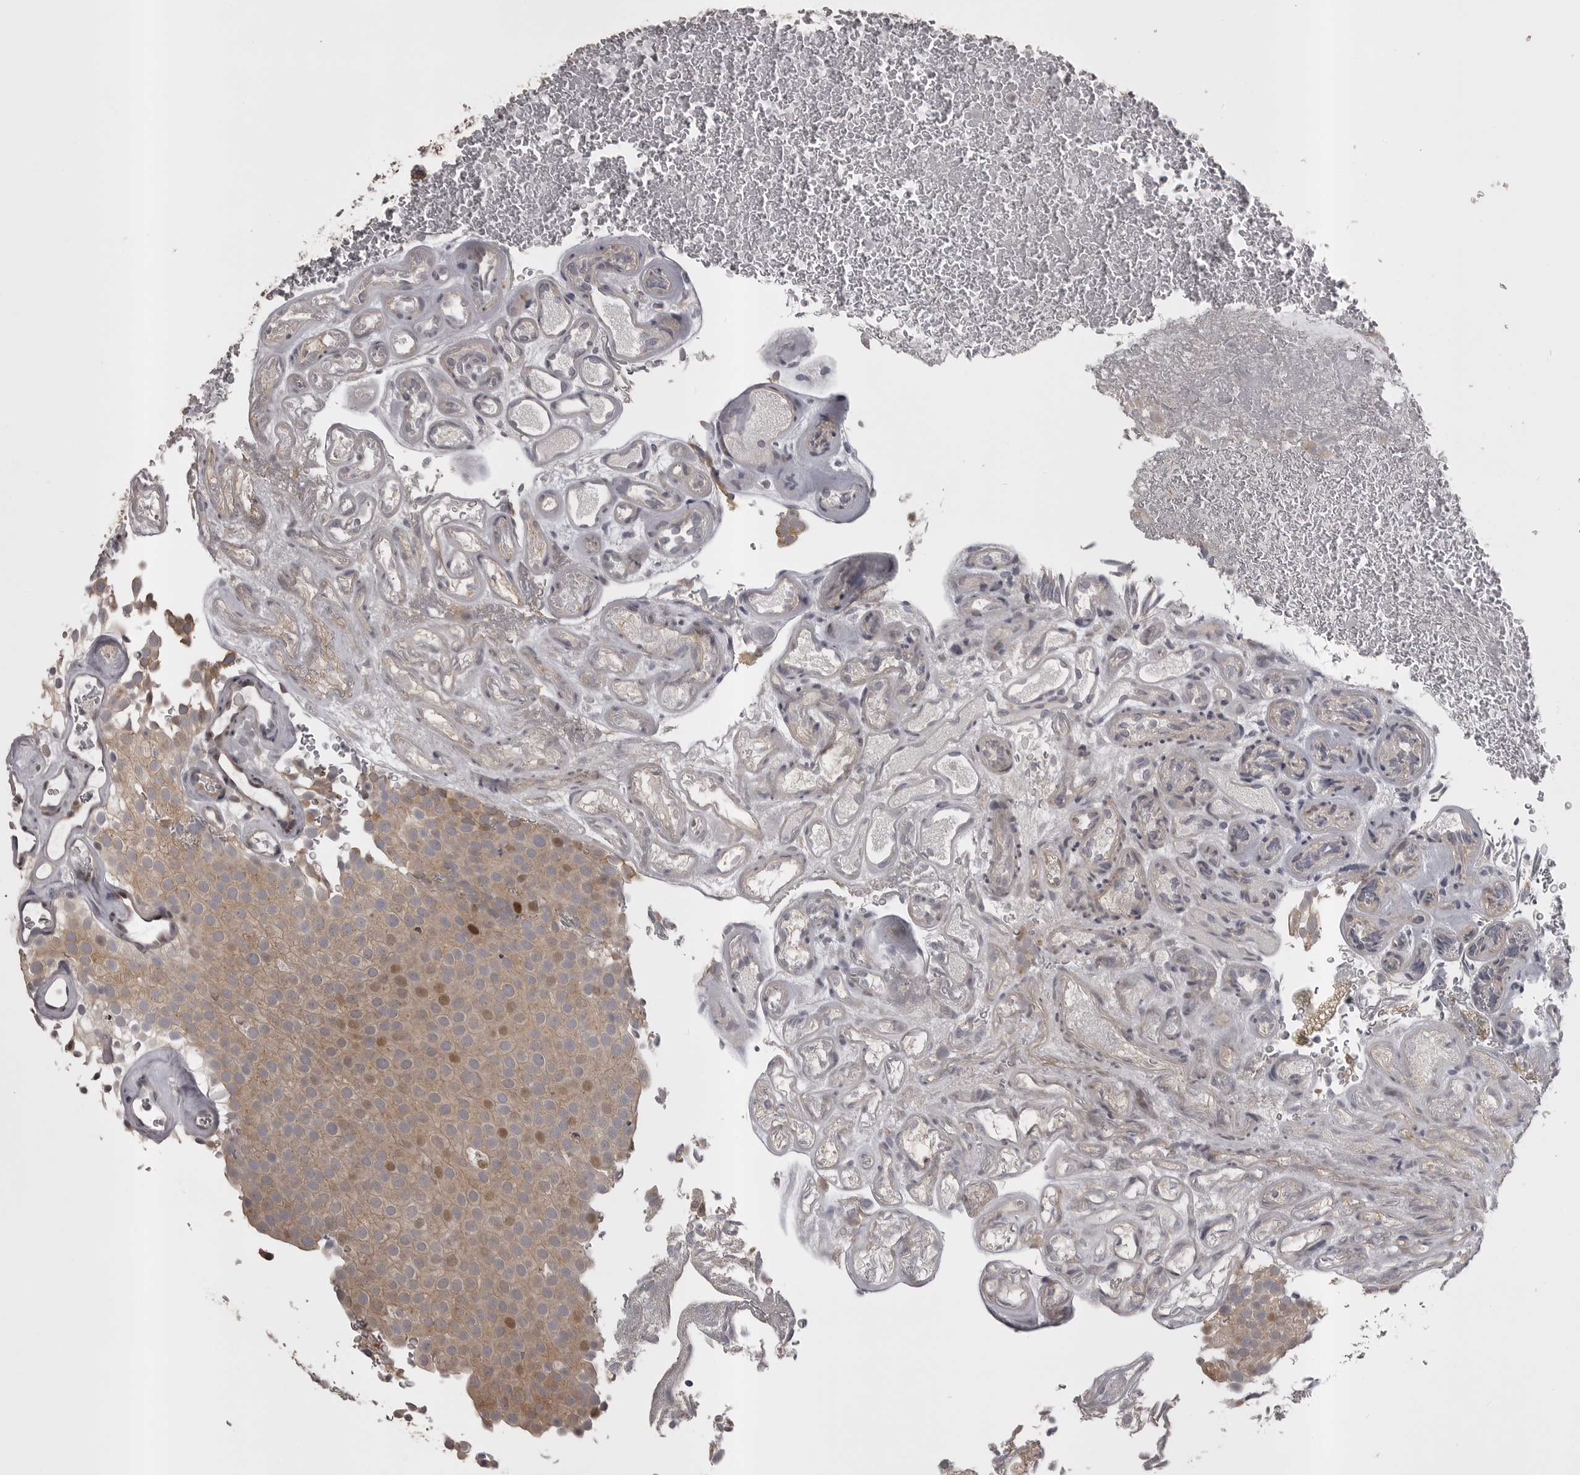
{"staining": {"intensity": "moderate", "quantity": ">75%", "location": "cytoplasmic/membranous,nuclear"}, "tissue": "urothelial cancer", "cell_type": "Tumor cells", "image_type": "cancer", "snomed": [{"axis": "morphology", "description": "Urothelial carcinoma, Low grade"}, {"axis": "topography", "description": "Urinary bladder"}], "caption": "Urothelial cancer stained with DAB (3,3'-diaminobenzidine) IHC demonstrates medium levels of moderate cytoplasmic/membranous and nuclear expression in about >75% of tumor cells. (Stains: DAB (3,3'-diaminobenzidine) in brown, nuclei in blue, Microscopy: brightfield microscopy at high magnification).", "gene": "SNX16", "patient": {"sex": "male", "age": 78}}